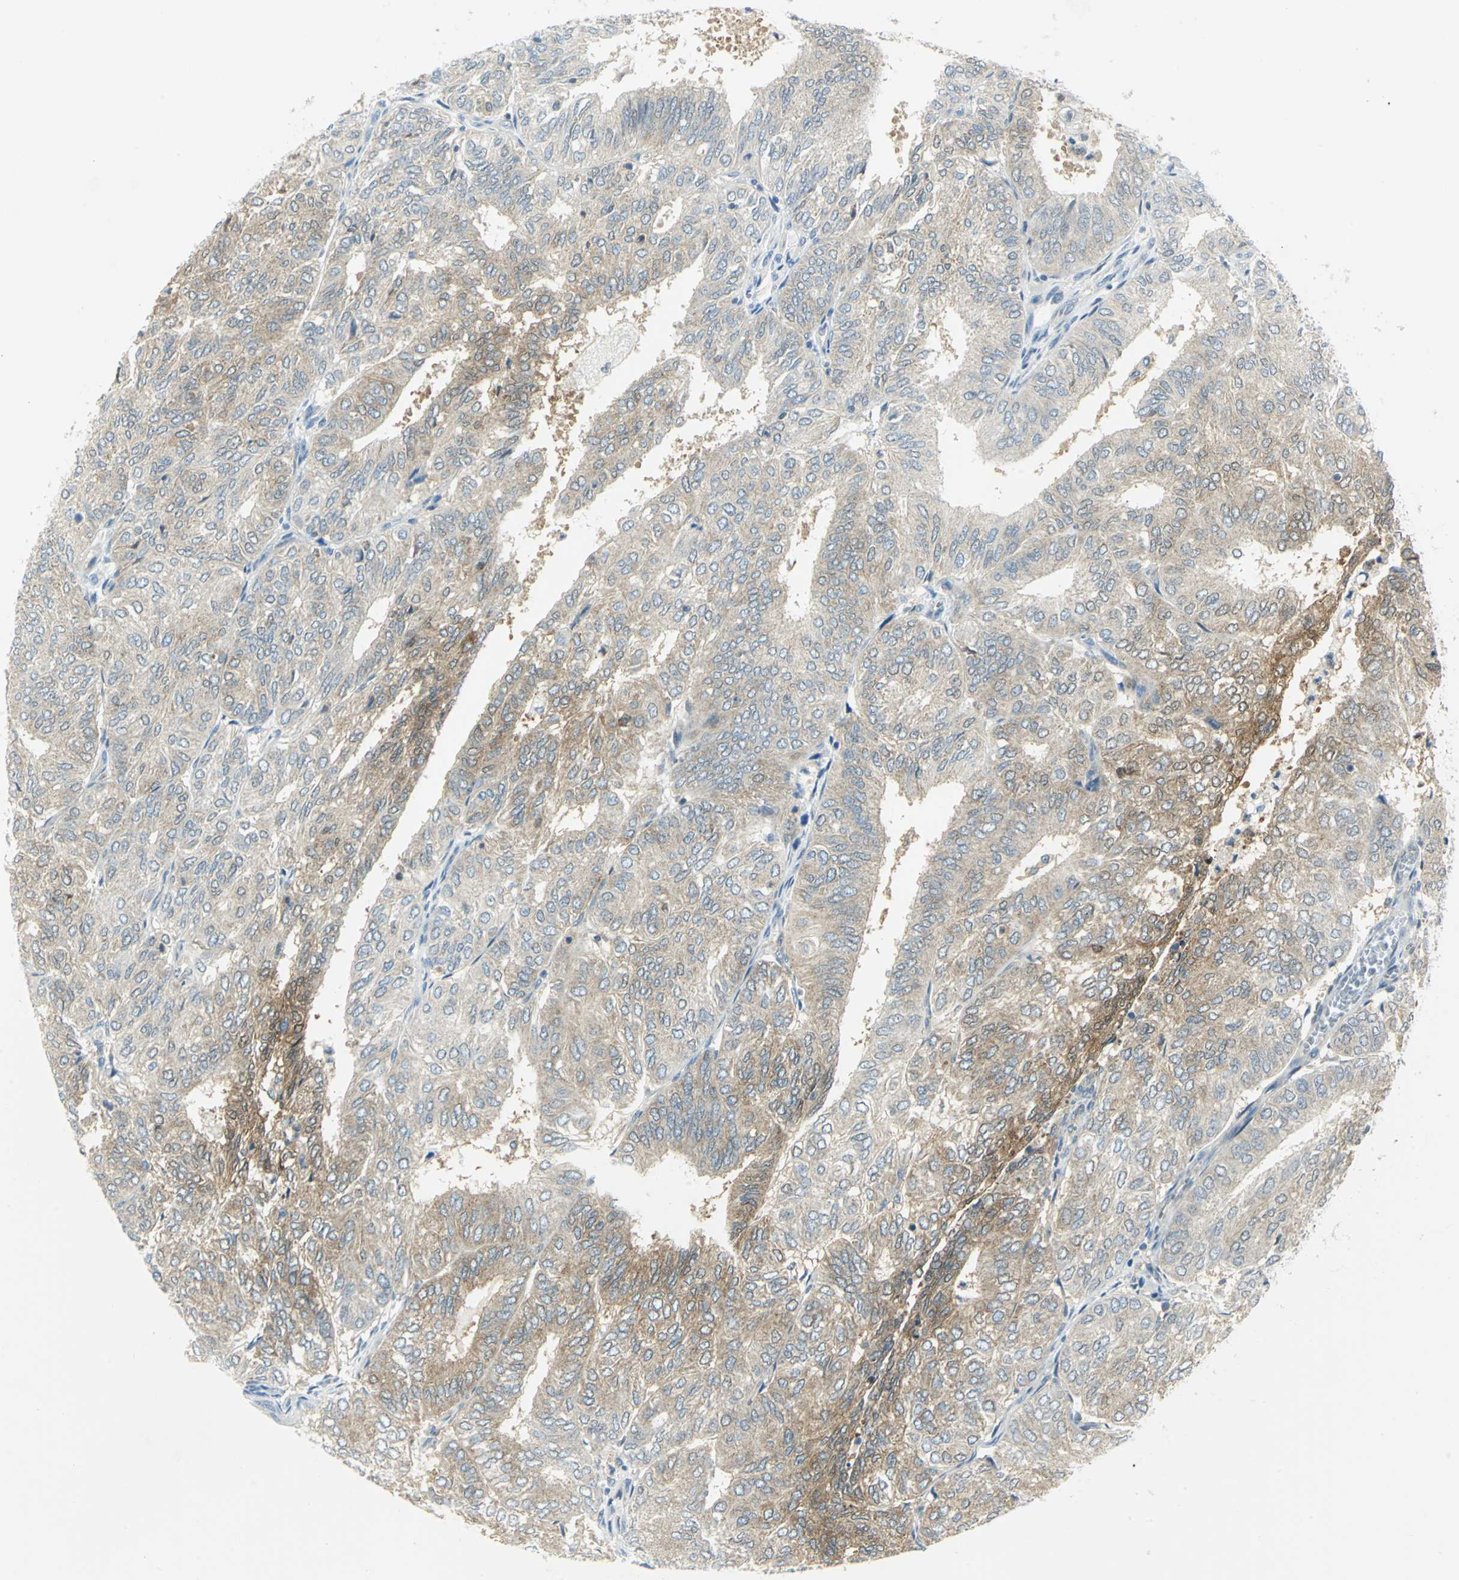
{"staining": {"intensity": "moderate", "quantity": "<25%", "location": "cytoplasmic/membranous"}, "tissue": "endometrial cancer", "cell_type": "Tumor cells", "image_type": "cancer", "snomed": [{"axis": "morphology", "description": "Adenocarcinoma, NOS"}, {"axis": "topography", "description": "Uterus"}], "caption": "Brown immunohistochemical staining in human adenocarcinoma (endometrial) reveals moderate cytoplasmic/membranous positivity in approximately <25% of tumor cells. The staining is performed using DAB (3,3'-diaminobenzidine) brown chromogen to label protein expression. The nuclei are counter-stained blue using hematoxylin.", "gene": "ALDOA", "patient": {"sex": "female", "age": 60}}